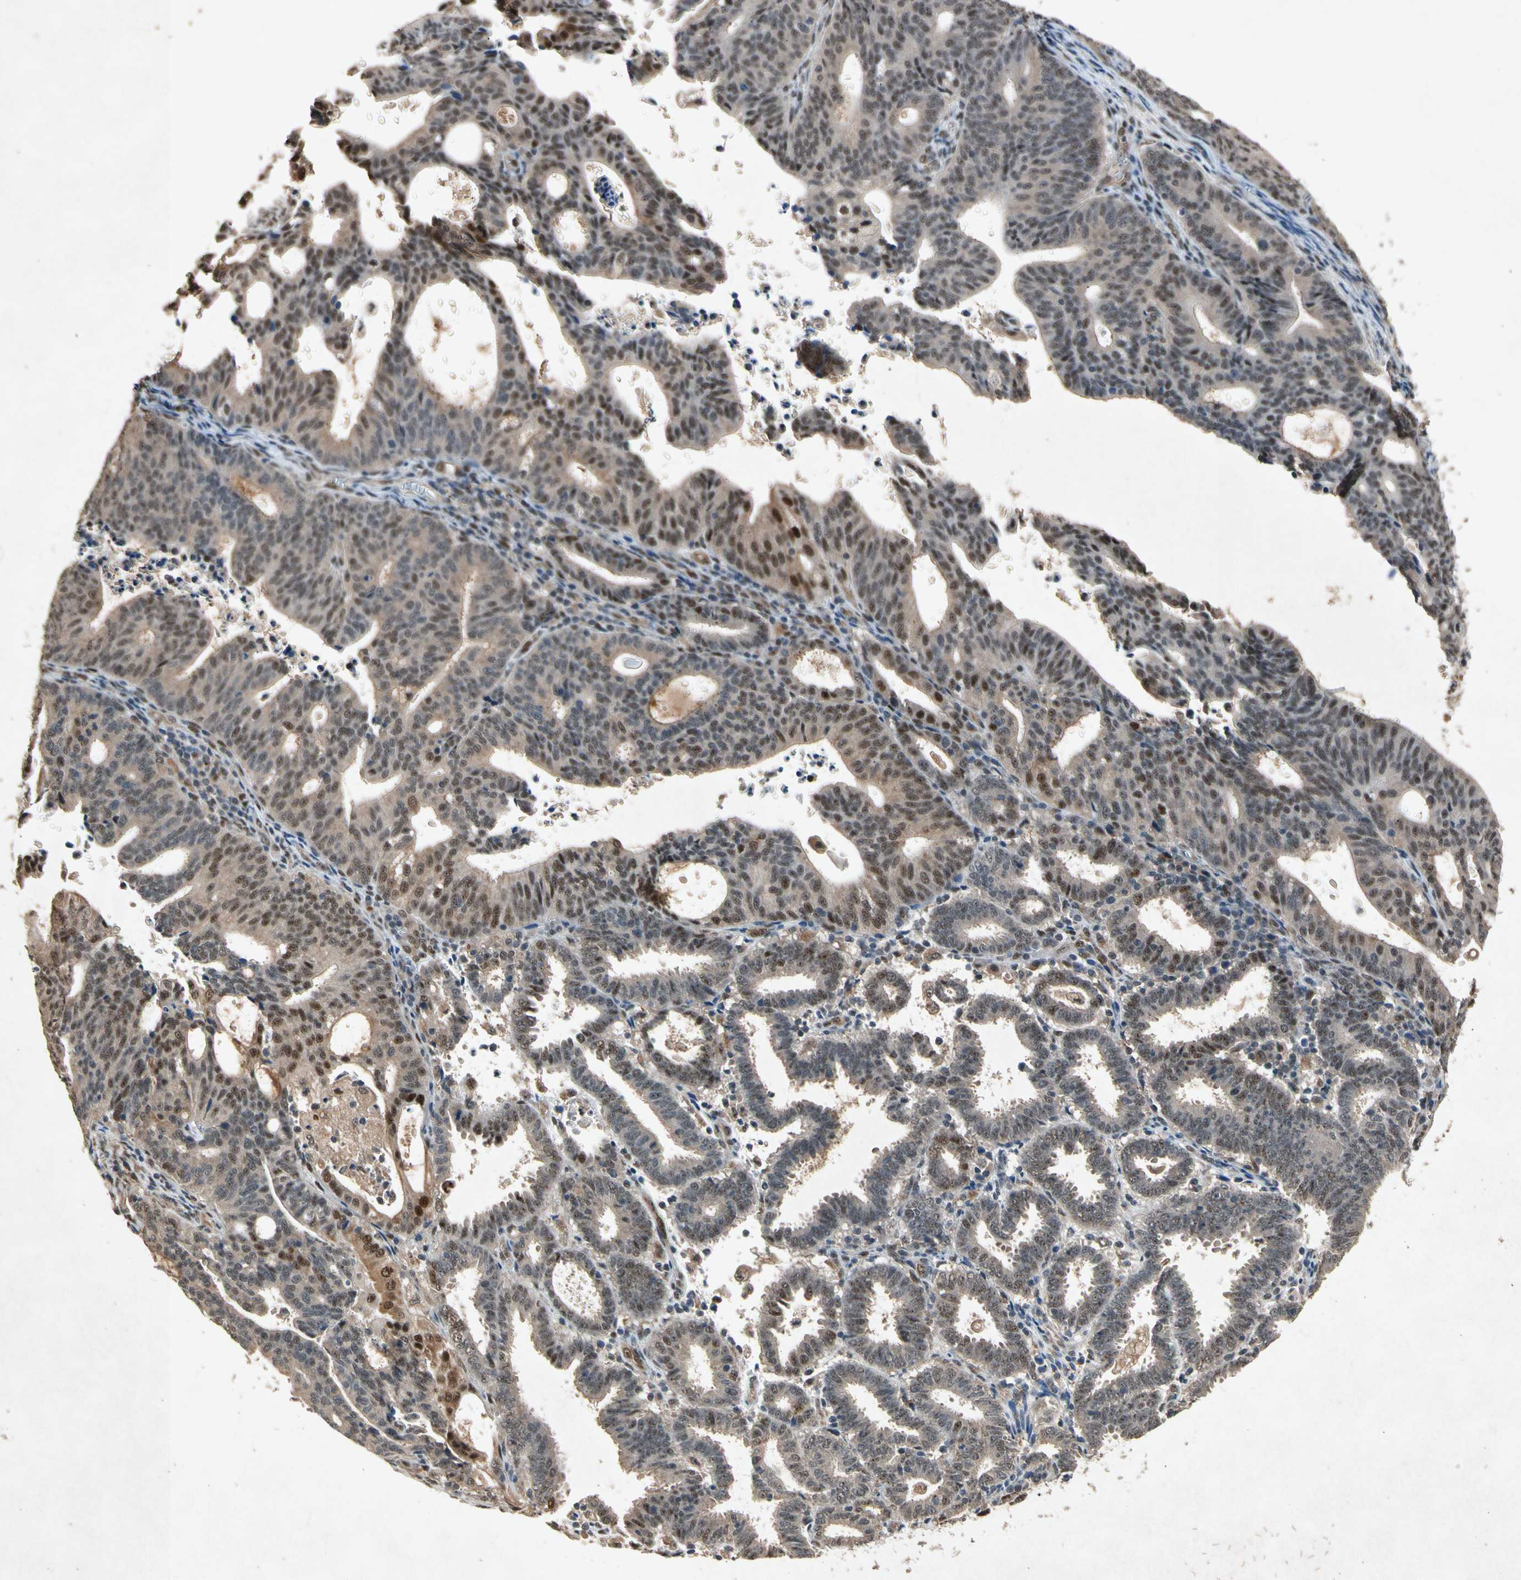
{"staining": {"intensity": "moderate", "quantity": "25%-75%", "location": "cytoplasmic/membranous,nuclear"}, "tissue": "endometrial cancer", "cell_type": "Tumor cells", "image_type": "cancer", "snomed": [{"axis": "morphology", "description": "Adenocarcinoma, NOS"}, {"axis": "topography", "description": "Uterus"}], "caption": "IHC of human adenocarcinoma (endometrial) demonstrates medium levels of moderate cytoplasmic/membranous and nuclear positivity in approximately 25%-75% of tumor cells.", "gene": "PML", "patient": {"sex": "female", "age": 83}}